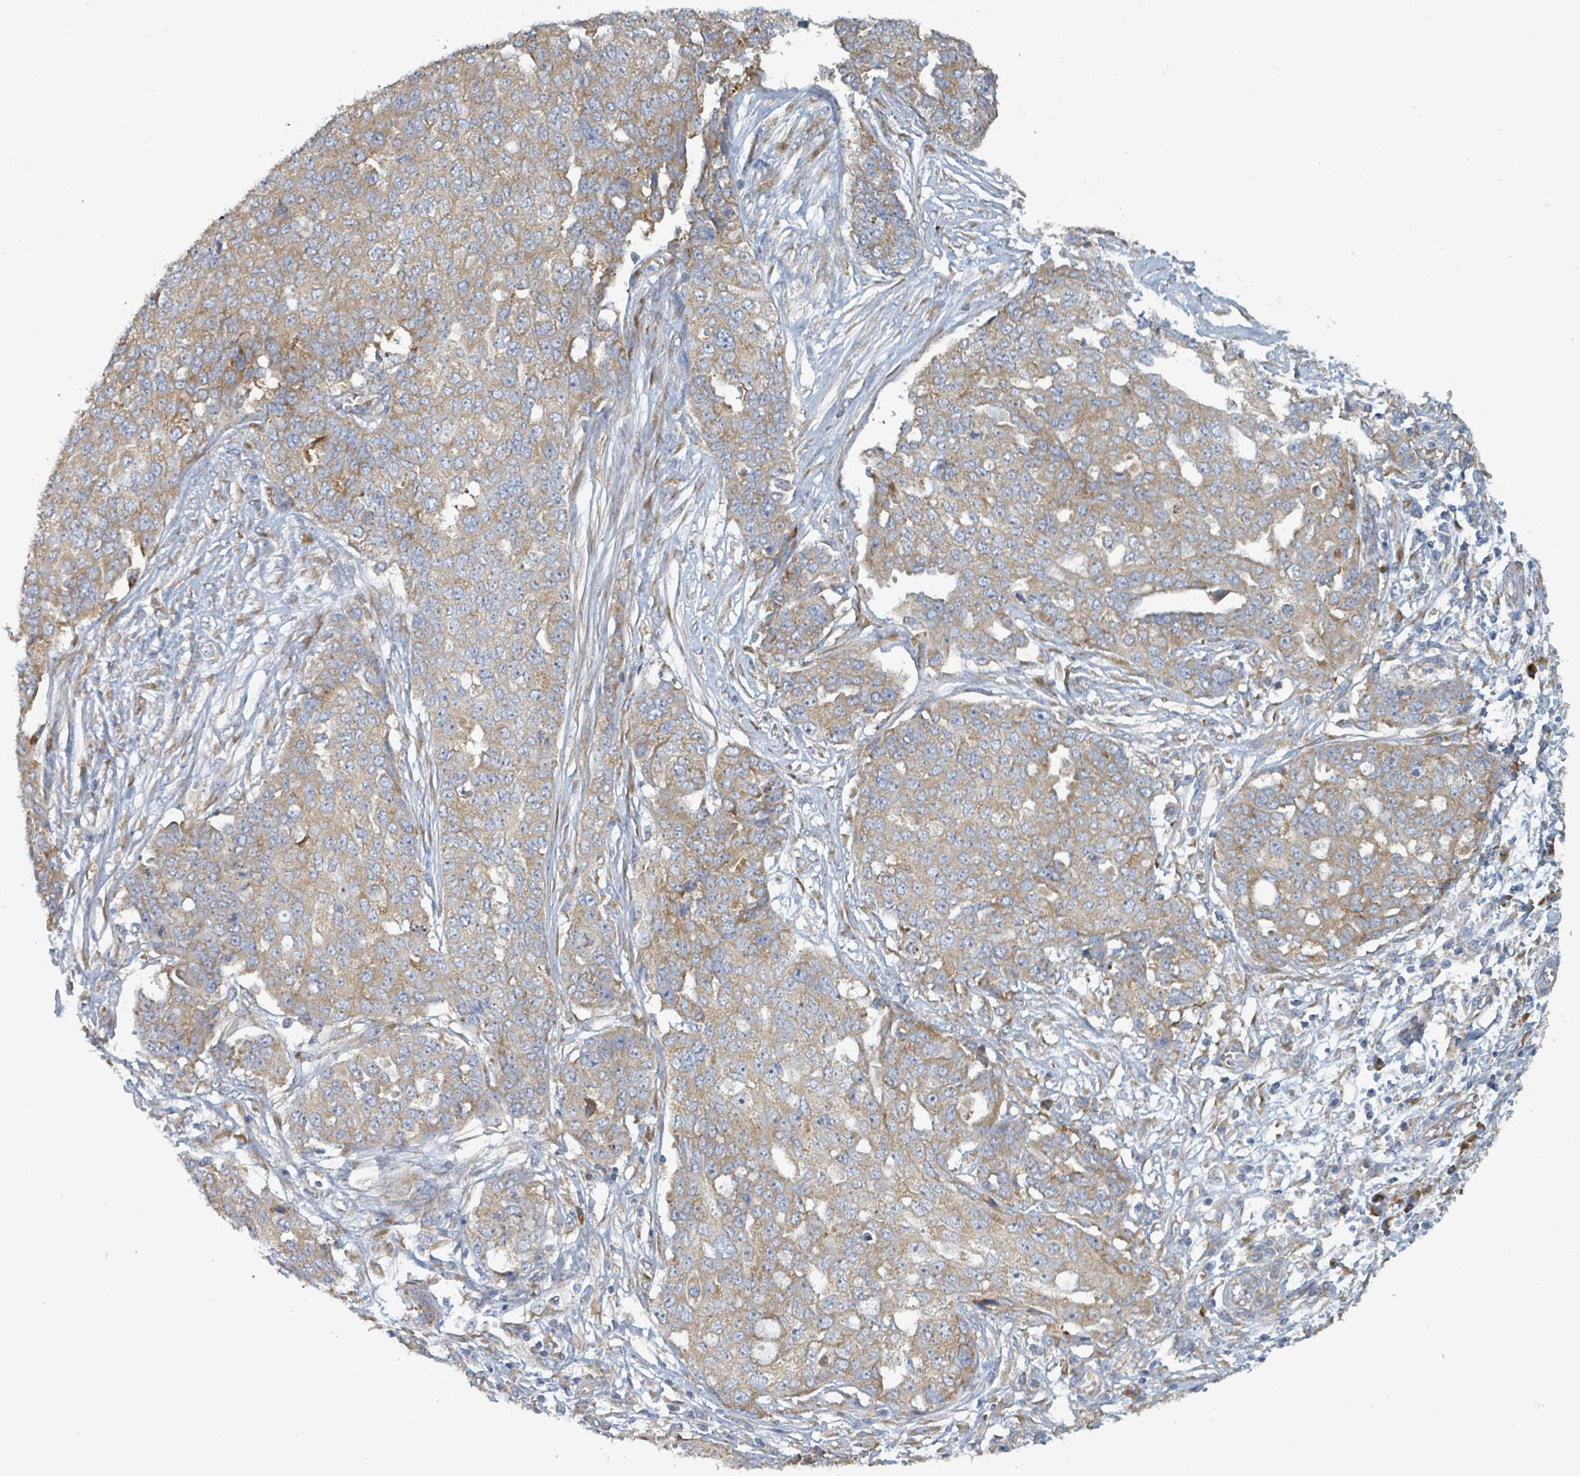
{"staining": {"intensity": "moderate", "quantity": ">75%", "location": "cytoplasmic/membranous"}, "tissue": "ovarian cancer", "cell_type": "Tumor cells", "image_type": "cancer", "snomed": [{"axis": "morphology", "description": "Cystadenocarcinoma, serous, NOS"}, {"axis": "topography", "description": "Soft tissue"}, {"axis": "topography", "description": "Ovary"}], "caption": "Immunohistochemistry (IHC) staining of ovarian serous cystadenocarcinoma, which shows medium levels of moderate cytoplasmic/membranous positivity in about >75% of tumor cells indicating moderate cytoplasmic/membranous protein positivity. The staining was performed using DAB (brown) for protein detection and nuclei were counterstained in hematoxylin (blue).", "gene": "RPL32", "patient": {"sex": "female", "age": 57}}